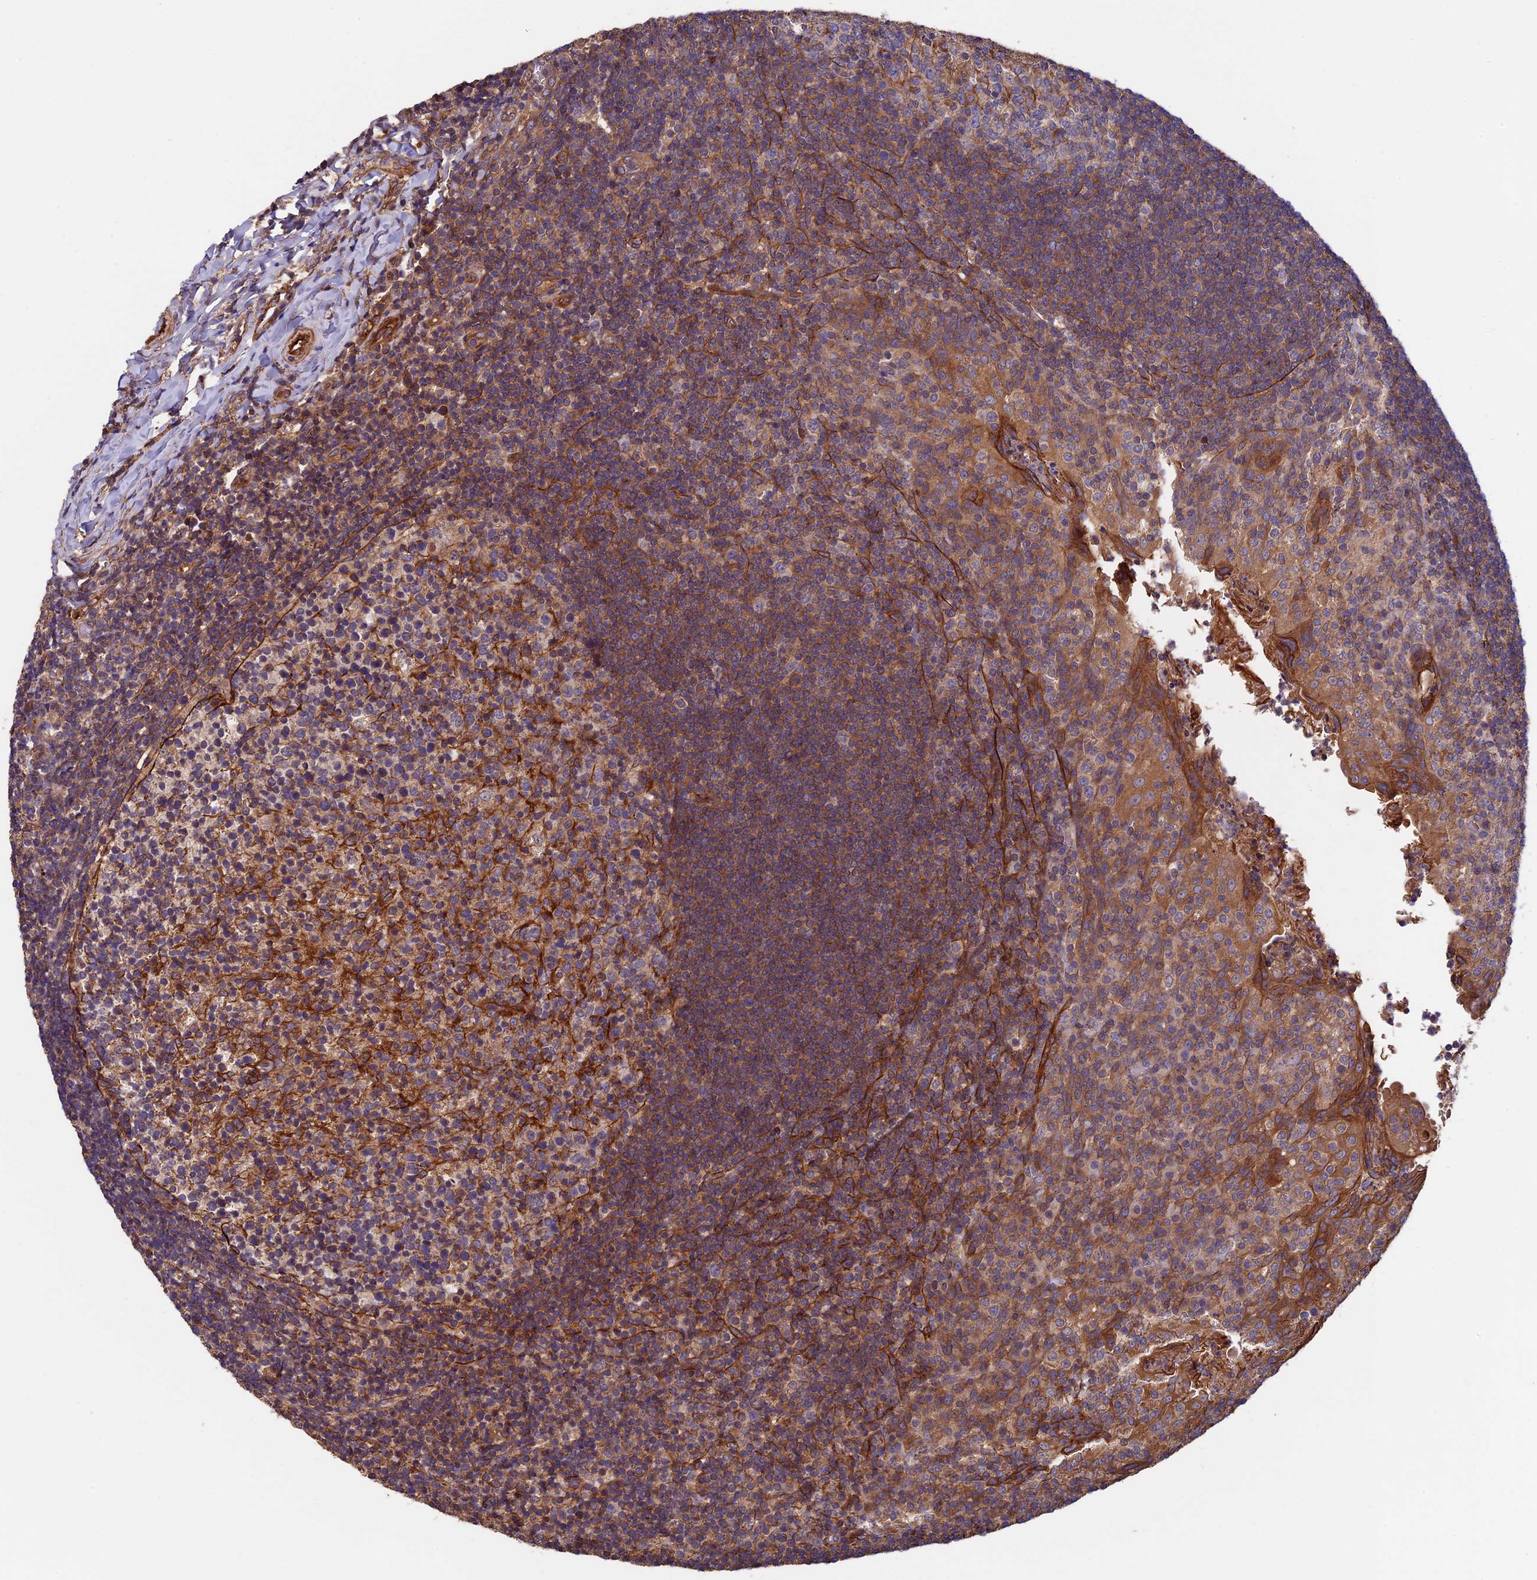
{"staining": {"intensity": "moderate", "quantity": "25%-75%", "location": "cytoplasmic/membranous"}, "tissue": "tonsil", "cell_type": "Germinal center cells", "image_type": "normal", "snomed": [{"axis": "morphology", "description": "Normal tissue, NOS"}, {"axis": "topography", "description": "Tonsil"}], "caption": "High-power microscopy captured an immunohistochemistry micrograph of benign tonsil, revealing moderate cytoplasmic/membranous positivity in about 25%-75% of germinal center cells.", "gene": "SLC9A5", "patient": {"sex": "female", "age": 10}}